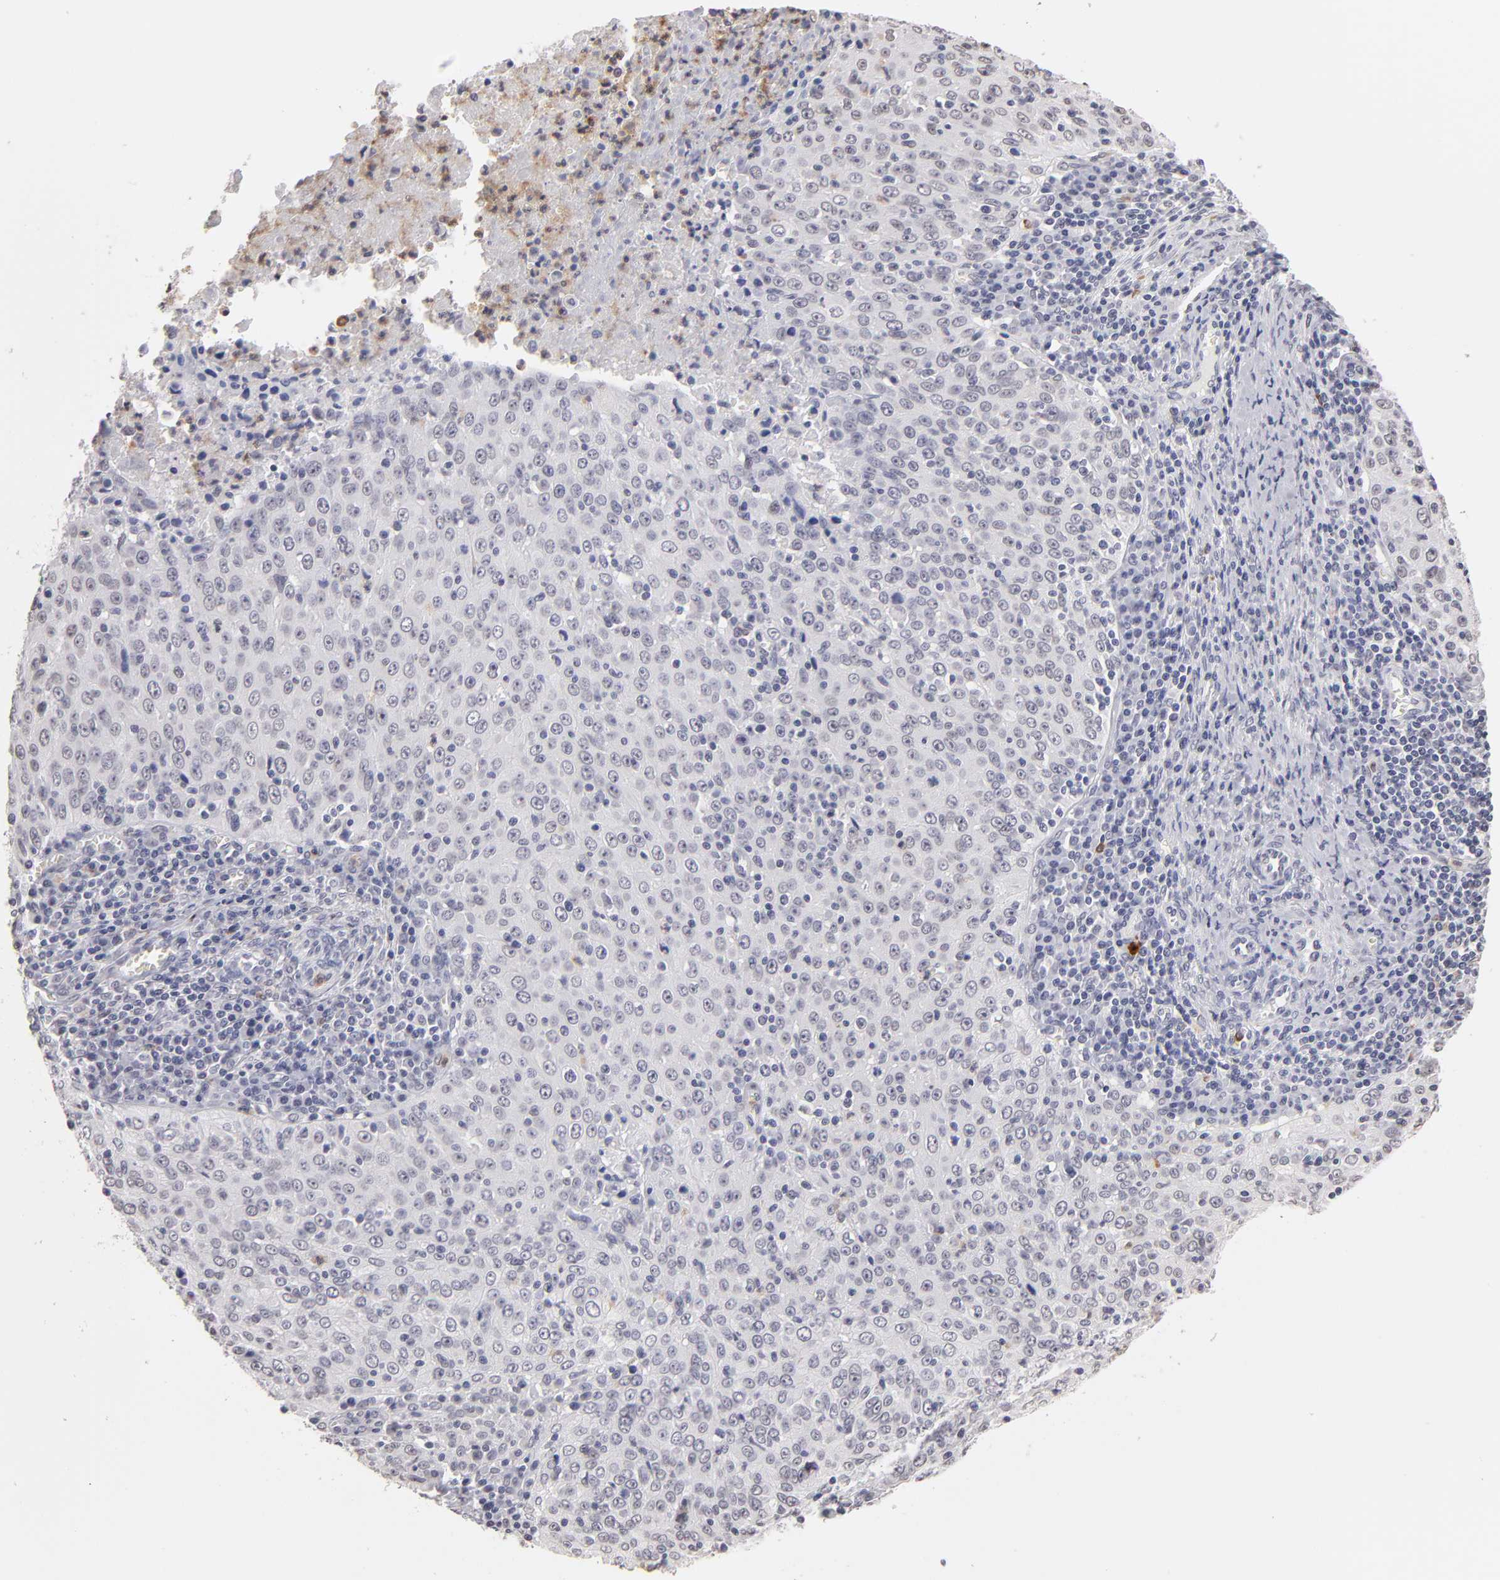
{"staining": {"intensity": "negative", "quantity": "none", "location": "none"}, "tissue": "cervical cancer", "cell_type": "Tumor cells", "image_type": "cancer", "snomed": [{"axis": "morphology", "description": "Squamous cell carcinoma, NOS"}, {"axis": "topography", "description": "Cervix"}], "caption": "This is an immunohistochemistry (IHC) micrograph of human squamous cell carcinoma (cervical). There is no expression in tumor cells.", "gene": "MGAM", "patient": {"sex": "female", "age": 27}}